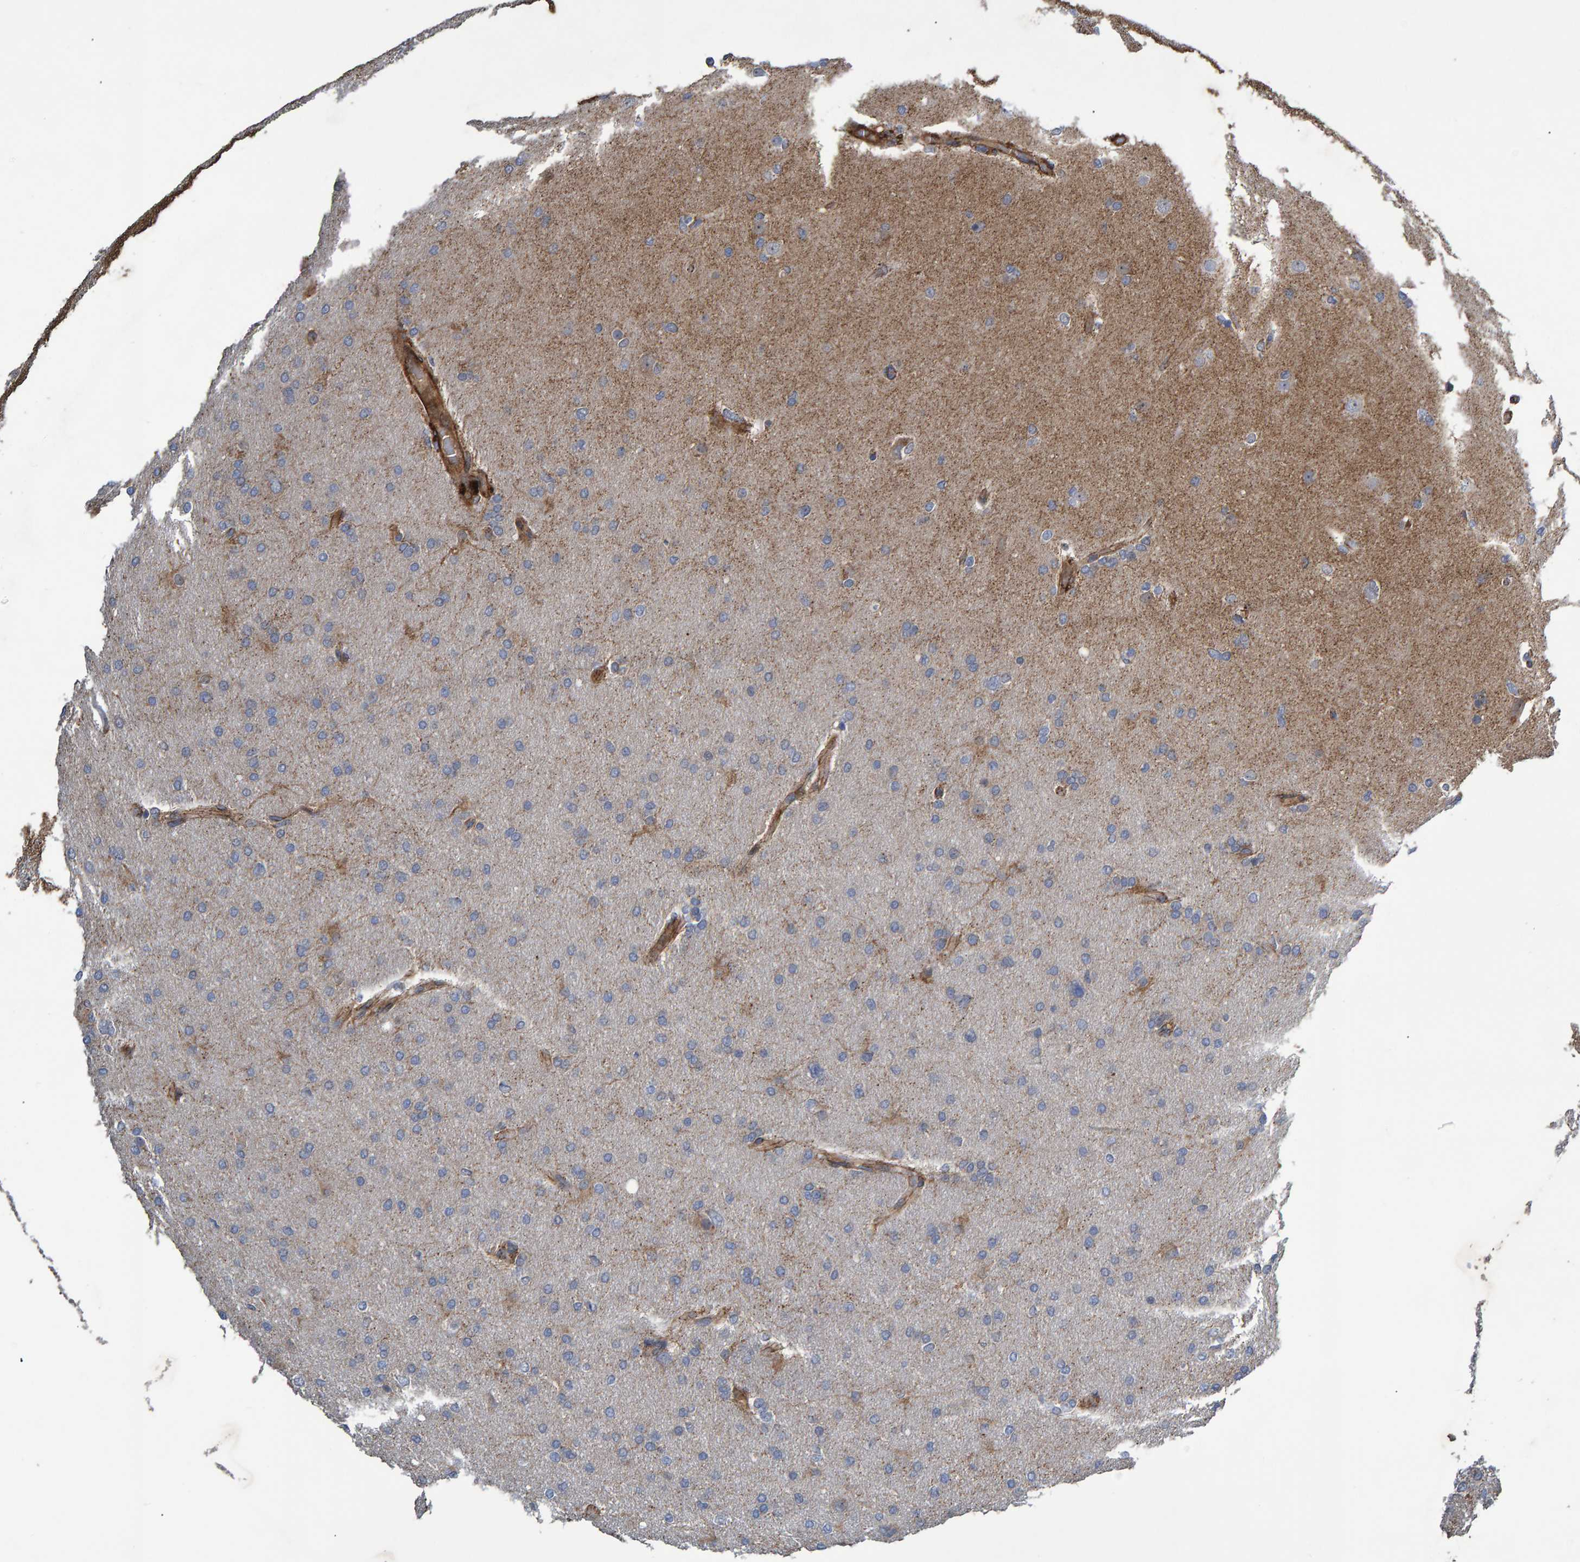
{"staining": {"intensity": "negative", "quantity": "none", "location": "none"}, "tissue": "glioma", "cell_type": "Tumor cells", "image_type": "cancer", "snomed": [{"axis": "morphology", "description": "Glioma, malignant, High grade"}, {"axis": "topography", "description": "Cerebral cortex"}], "caption": "Image shows no protein staining in tumor cells of glioma tissue.", "gene": "SLIT2", "patient": {"sex": "female", "age": 36}}